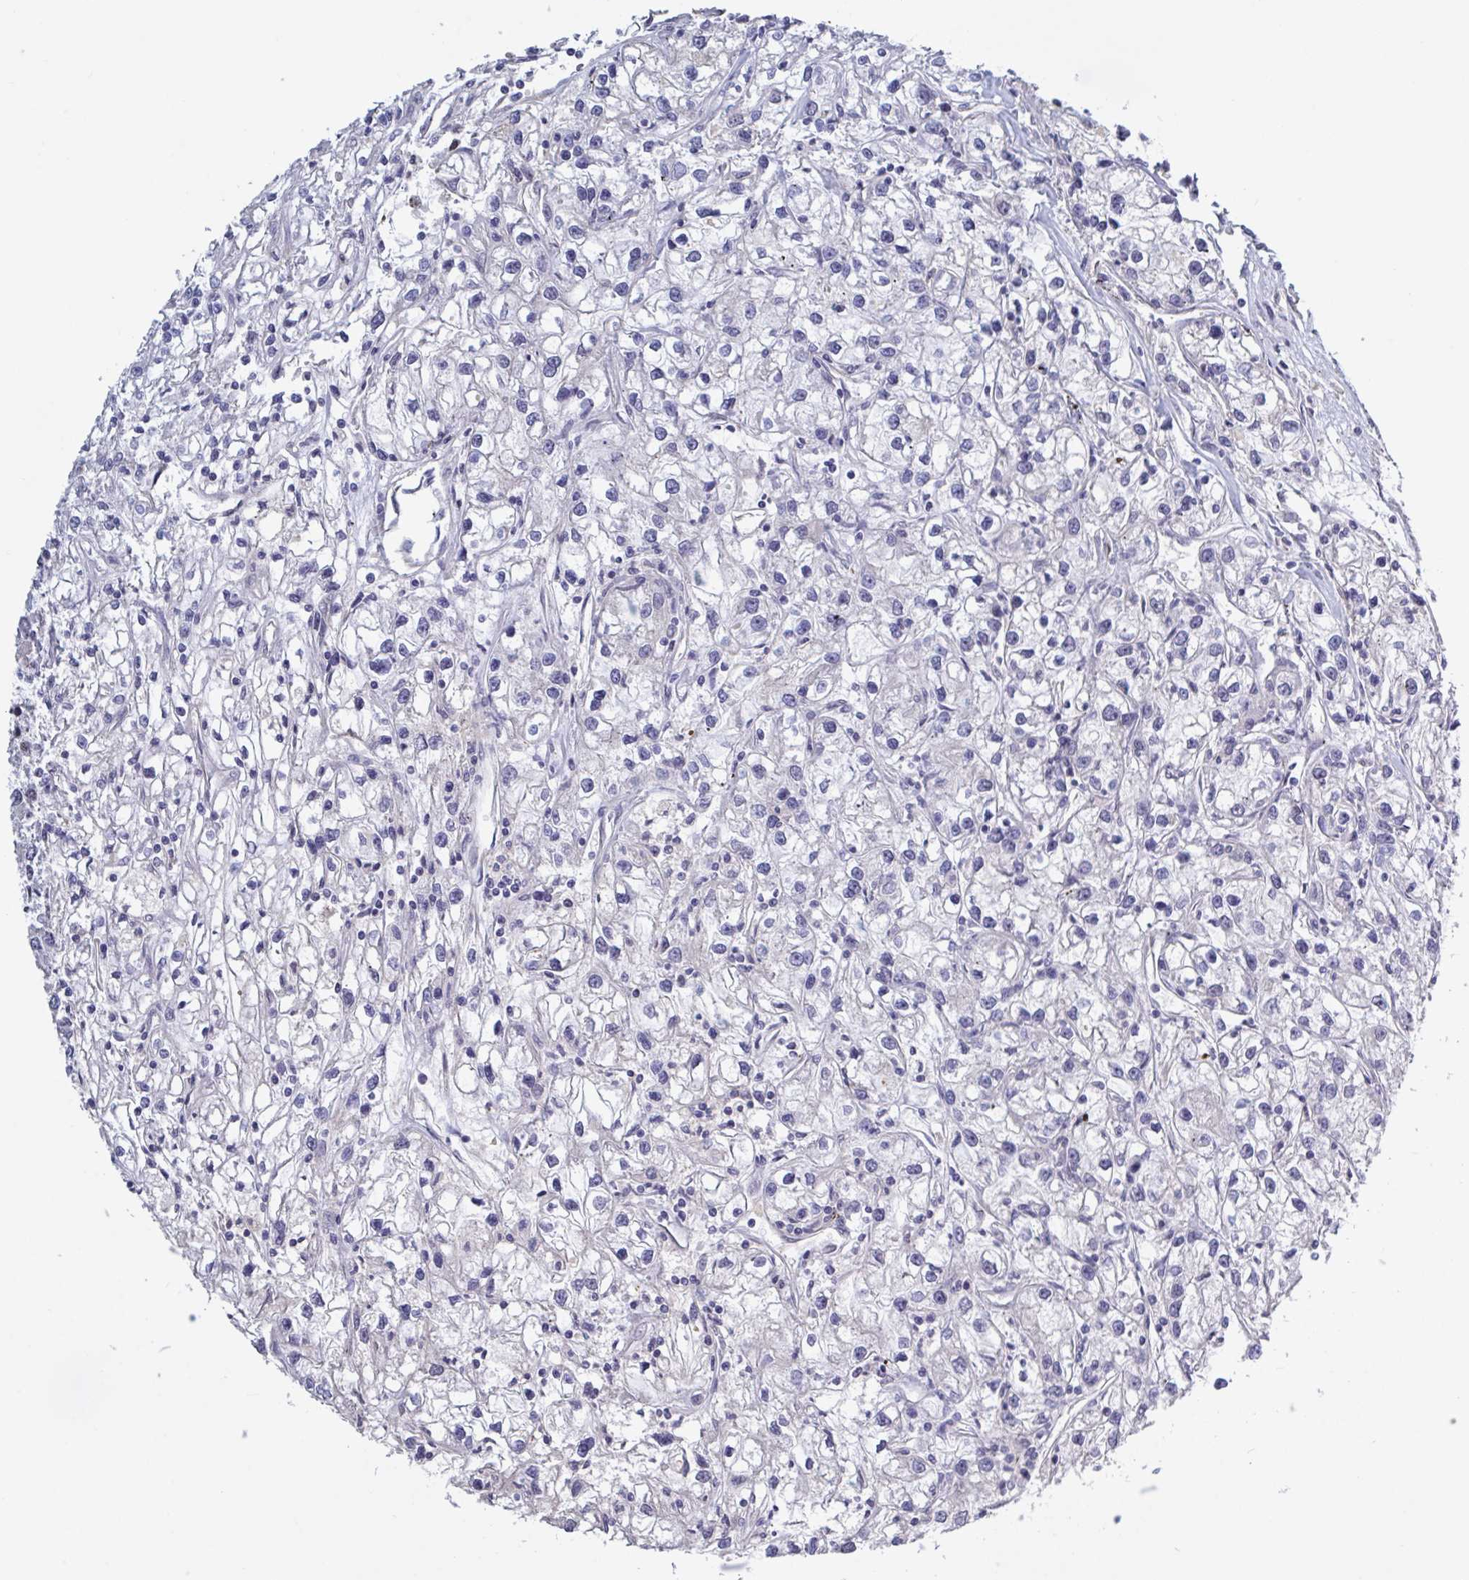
{"staining": {"intensity": "negative", "quantity": "none", "location": "none"}, "tissue": "renal cancer", "cell_type": "Tumor cells", "image_type": "cancer", "snomed": [{"axis": "morphology", "description": "Adenocarcinoma, NOS"}, {"axis": "topography", "description": "Kidney"}], "caption": "Immunohistochemical staining of renal adenocarcinoma reveals no significant staining in tumor cells.", "gene": "BCL7B", "patient": {"sex": "female", "age": 59}}